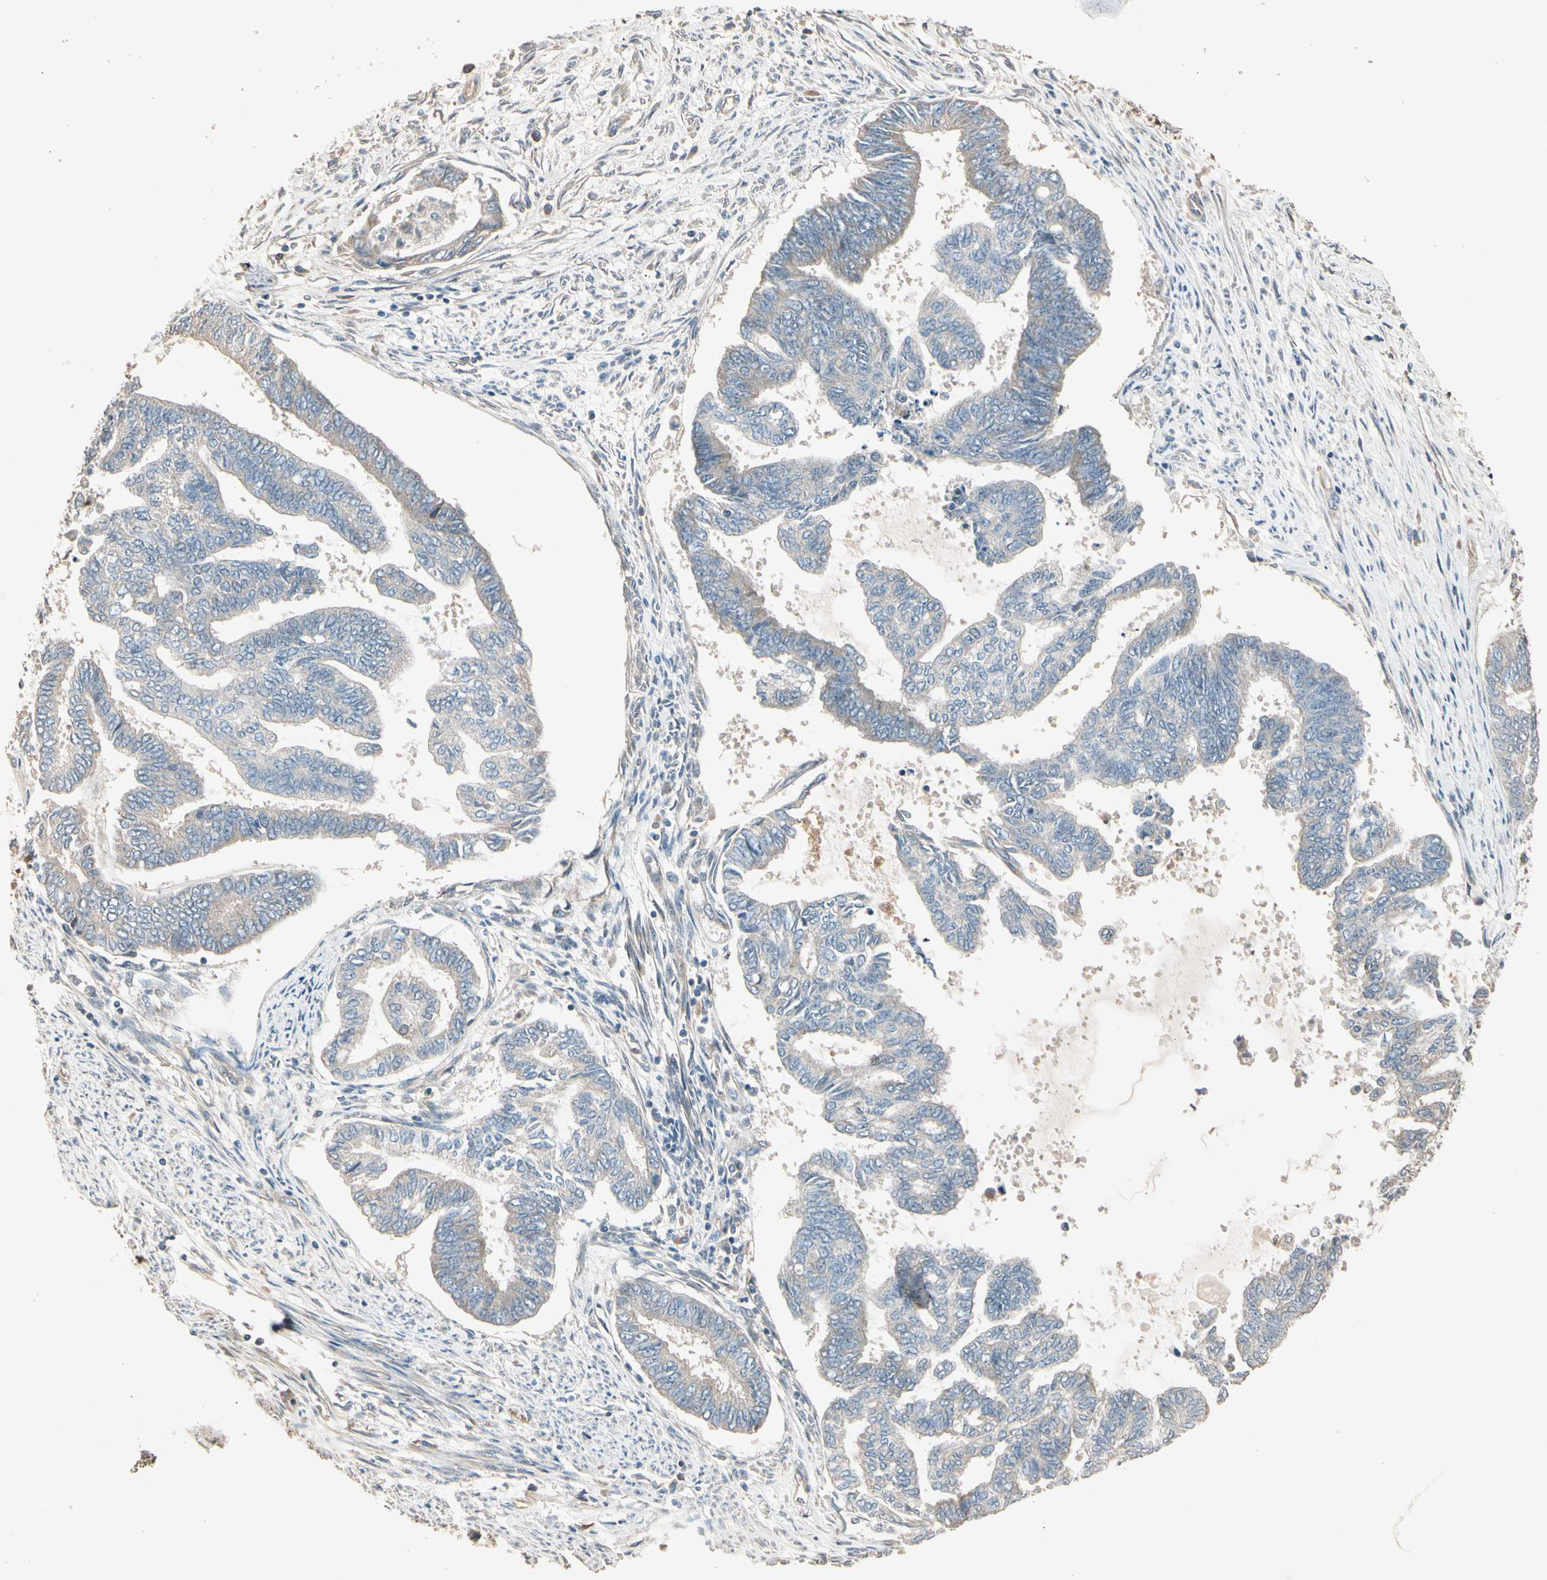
{"staining": {"intensity": "weak", "quantity": ">75%", "location": "cytoplasmic/membranous"}, "tissue": "endometrial cancer", "cell_type": "Tumor cells", "image_type": "cancer", "snomed": [{"axis": "morphology", "description": "Adenocarcinoma, NOS"}, {"axis": "topography", "description": "Endometrium"}], "caption": "Protein expression analysis of adenocarcinoma (endometrial) shows weak cytoplasmic/membranous positivity in about >75% of tumor cells.", "gene": "TNFRSF21", "patient": {"sex": "female", "age": 86}}